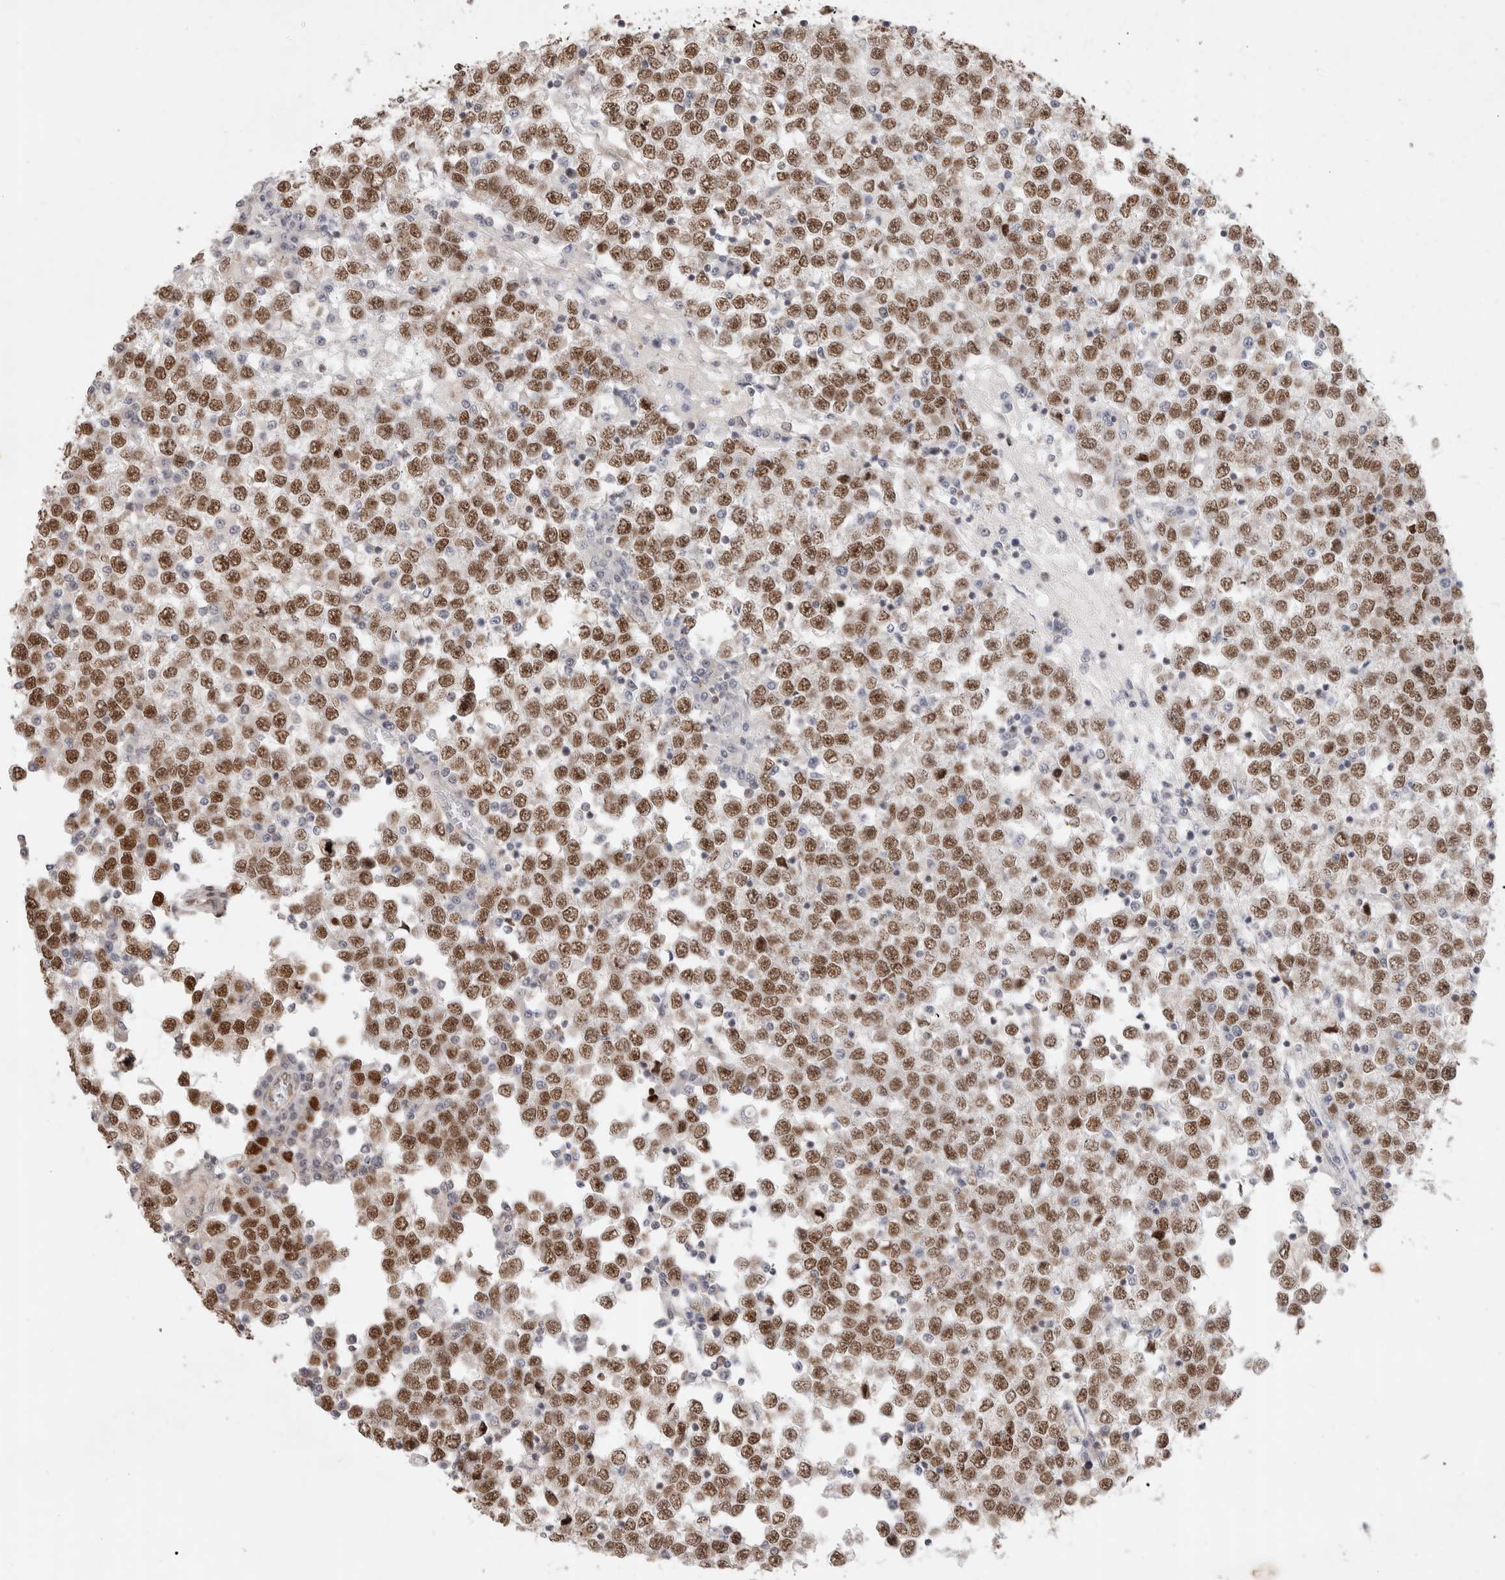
{"staining": {"intensity": "strong", "quantity": ">75%", "location": "nuclear"}, "tissue": "testis cancer", "cell_type": "Tumor cells", "image_type": "cancer", "snomed": [{"axis": "morphology", "description": "Seminoma, NOS"}, {"axis": "topography", "description": "Testis"}], "caption": "This image exhibits IHC staining of testis seminoma, with high strong nuclear expression in approximately >75% of tumor cells.", "gene": "GTF2I", "patient": {"sex": "male", "age": 65}}